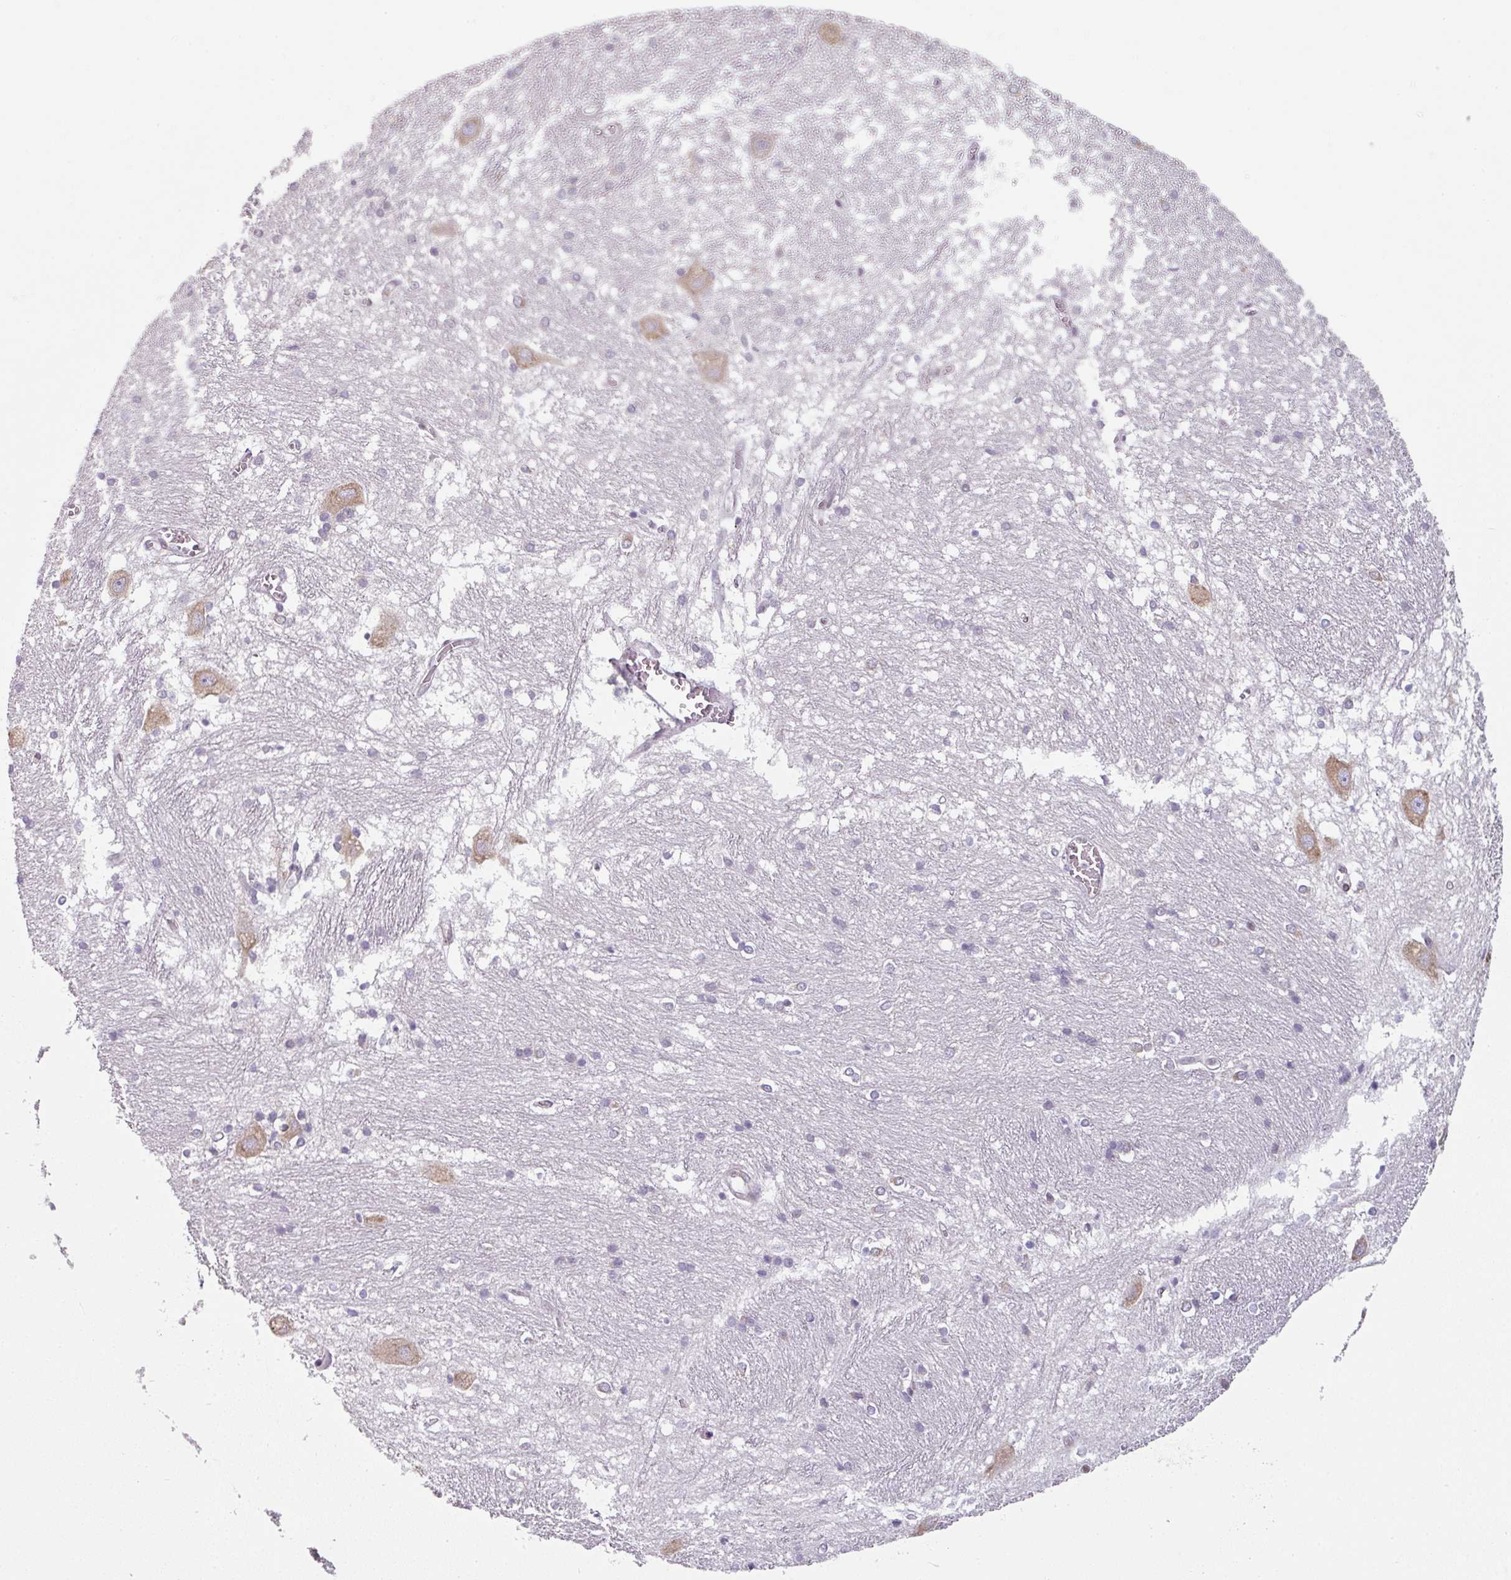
{"staining": {"intensity": "weak", "quantity": "25%-75%", "location": "cytoplasmic/membranous"}, "tissue": "caudate", "cell_type": "Glial cells", "image_type": "normal", "snomed": [{"axis": "morphology", "description": "Normal tissue, NOS"}, {"axis": "topography", "description": "Lateral ventricle wall"}], "caption": "Caudate stained with IHC exhibits weak cytoplasmic/membranous staining in approximately 25%-75% of glial cells. Using DAB (brown) and hematoxylin (blue) stains, captured at high magnification using brightfield microscopy.", "gene": "C19orf33", "patient": {"sex": "male", "age": 37}}